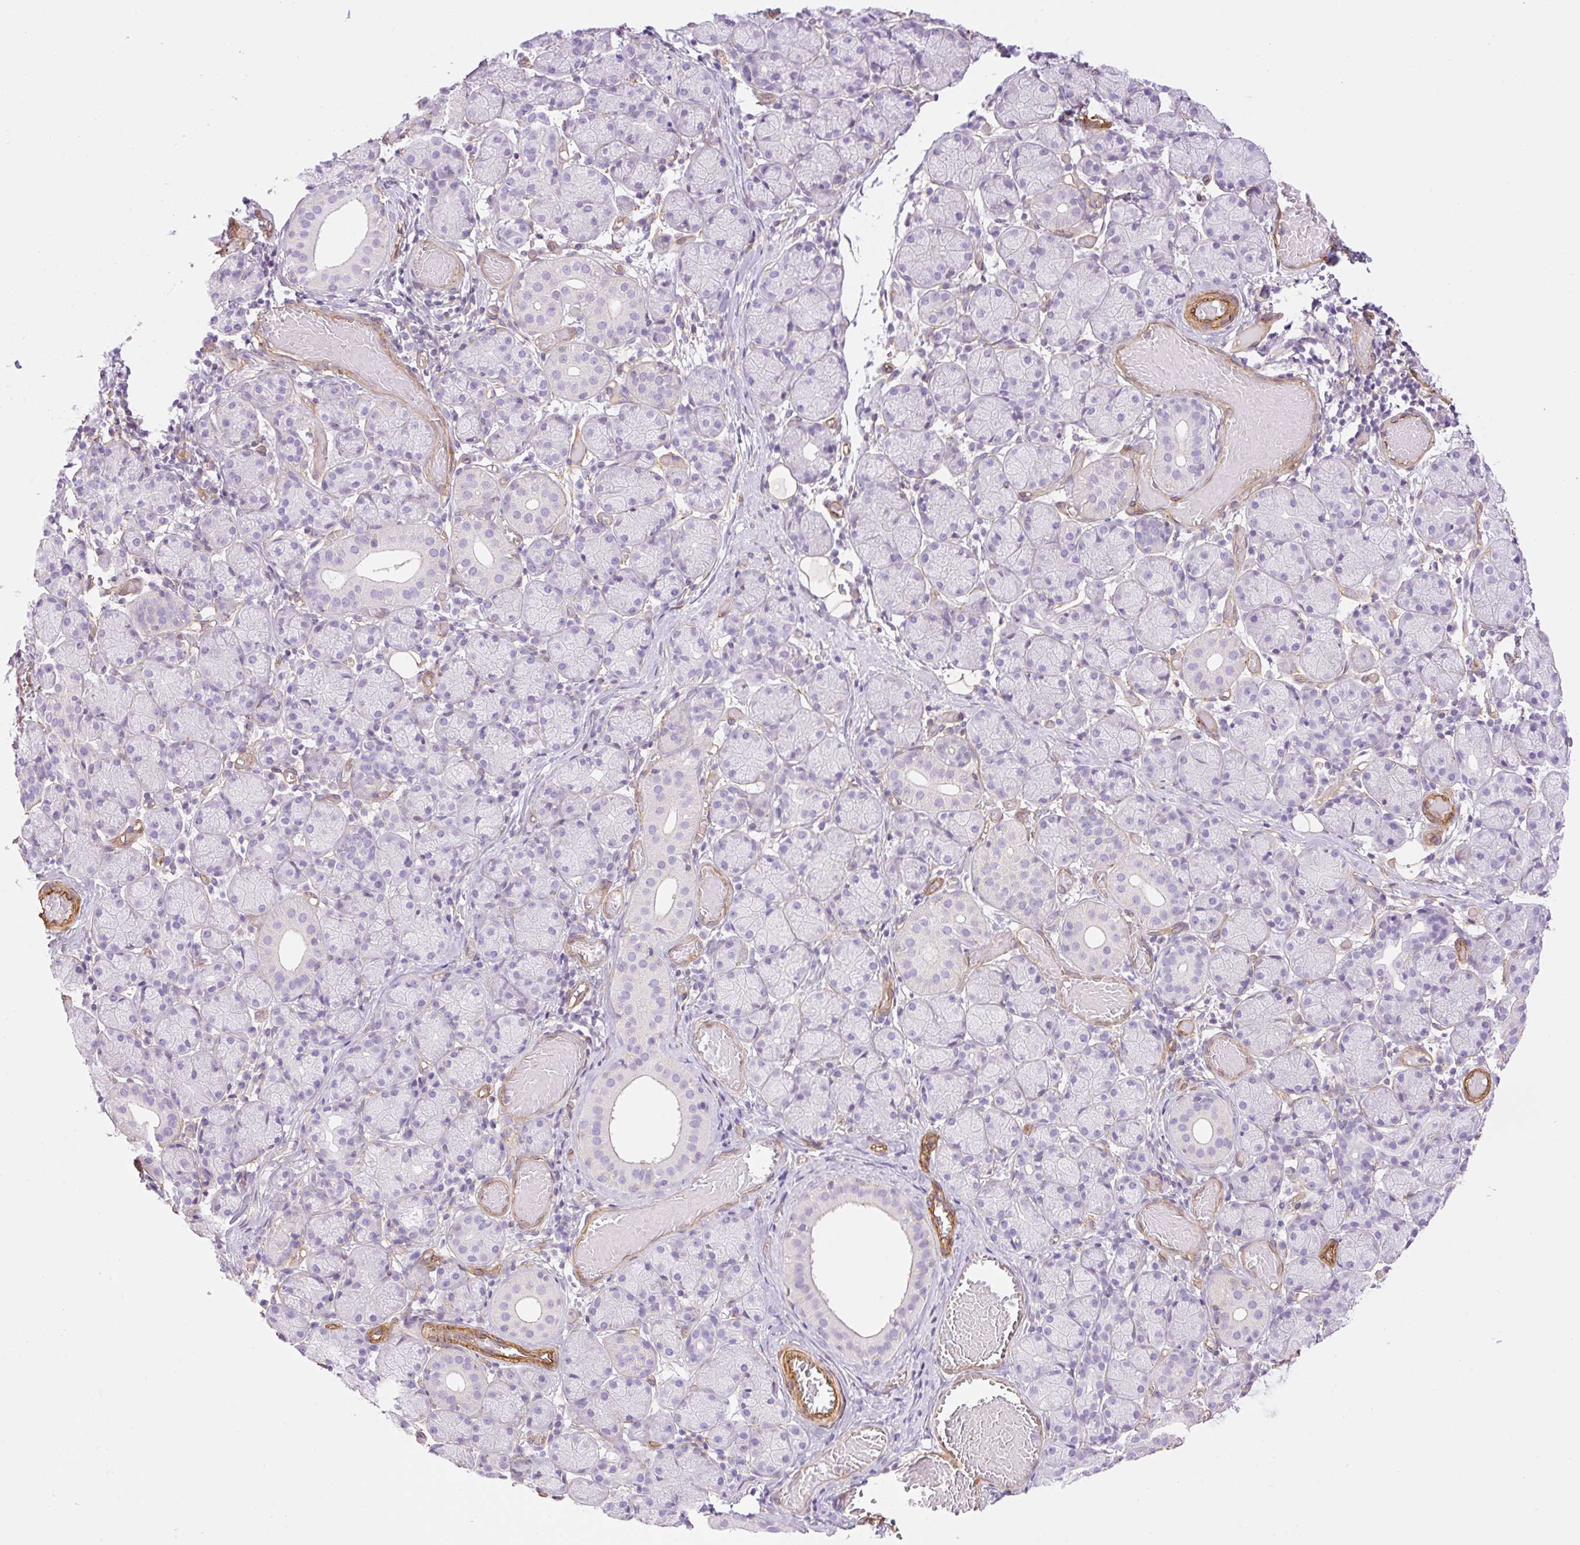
{"staining": {"intensity": "negative", "quantity": "none", "location": "none"}, "tissue": "salivary gland", "cell_type": "Glandular cells", "image_type": "normal", "snomed": [{"axis": "morphology", "description": "Normal tissue, NOS"}, {"axis": "topography", "description": "Salivary gland"}], "caption": "Immunohistochemical staining of benign human salivary gland displays no significant positivity in glandular cells.", "gene": "EHD1", "patient": {"sex": "female", "age": 24}}